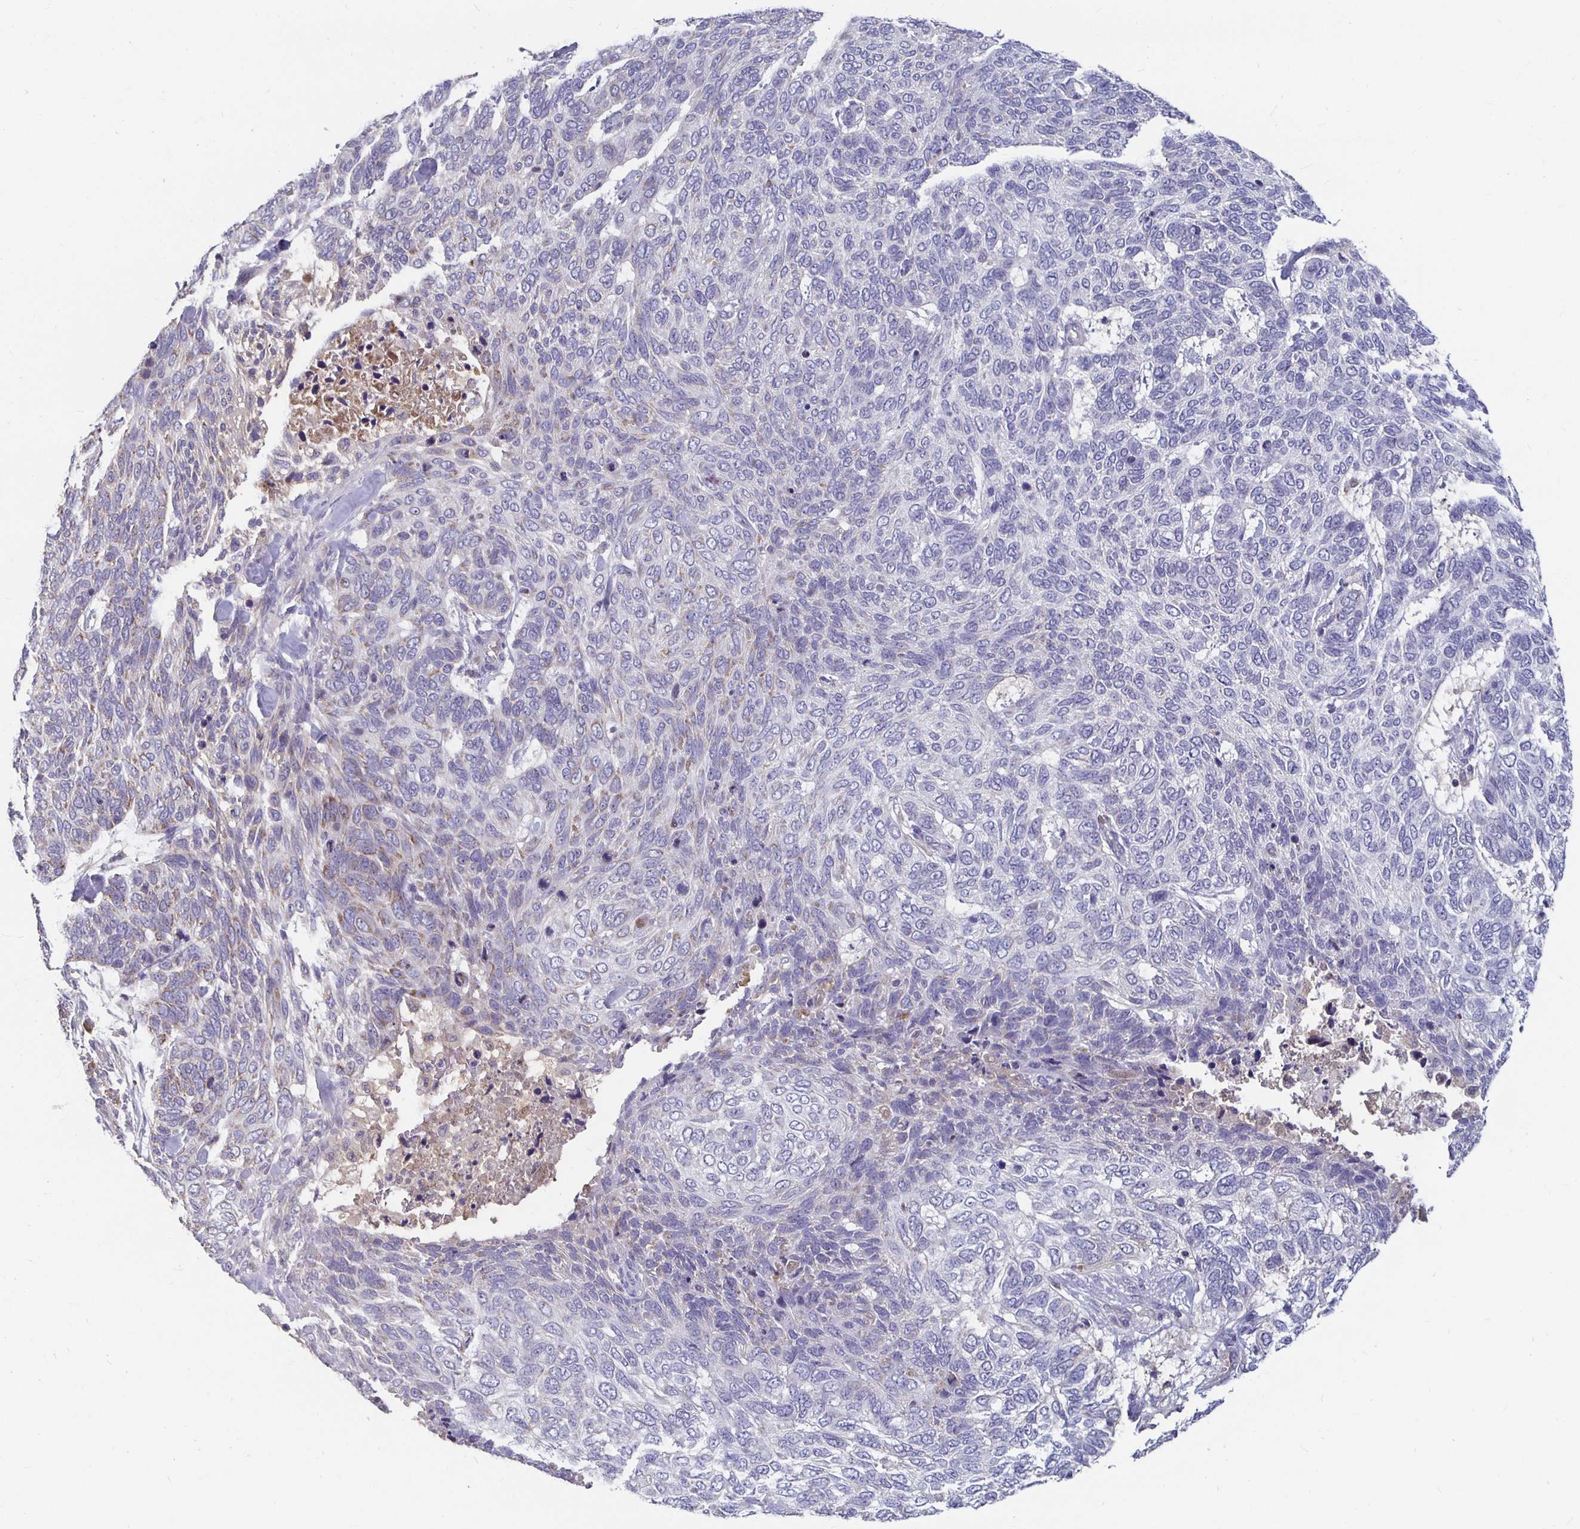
{"staining": {"intensity": "weak", "quantity": "<25%", "location": "cytoplasmic/membranous"}, "tissue": "skin cancer", "cell_type": "Tumor cells", "image_type": "cancer", "snomed": [{"axis": "morphology", "description": "Basal cell carcinoma"}, {"axis": "topography", "description": "Skin"}], "caption": "DAB (3,3'-diaminobenzidine) immunohistochemical staining of skin basal cell carcinoma displays no significant positivity in tumor cells.", "gene": "RNF144B", "patient": {"sex": "female", "age": 65}}